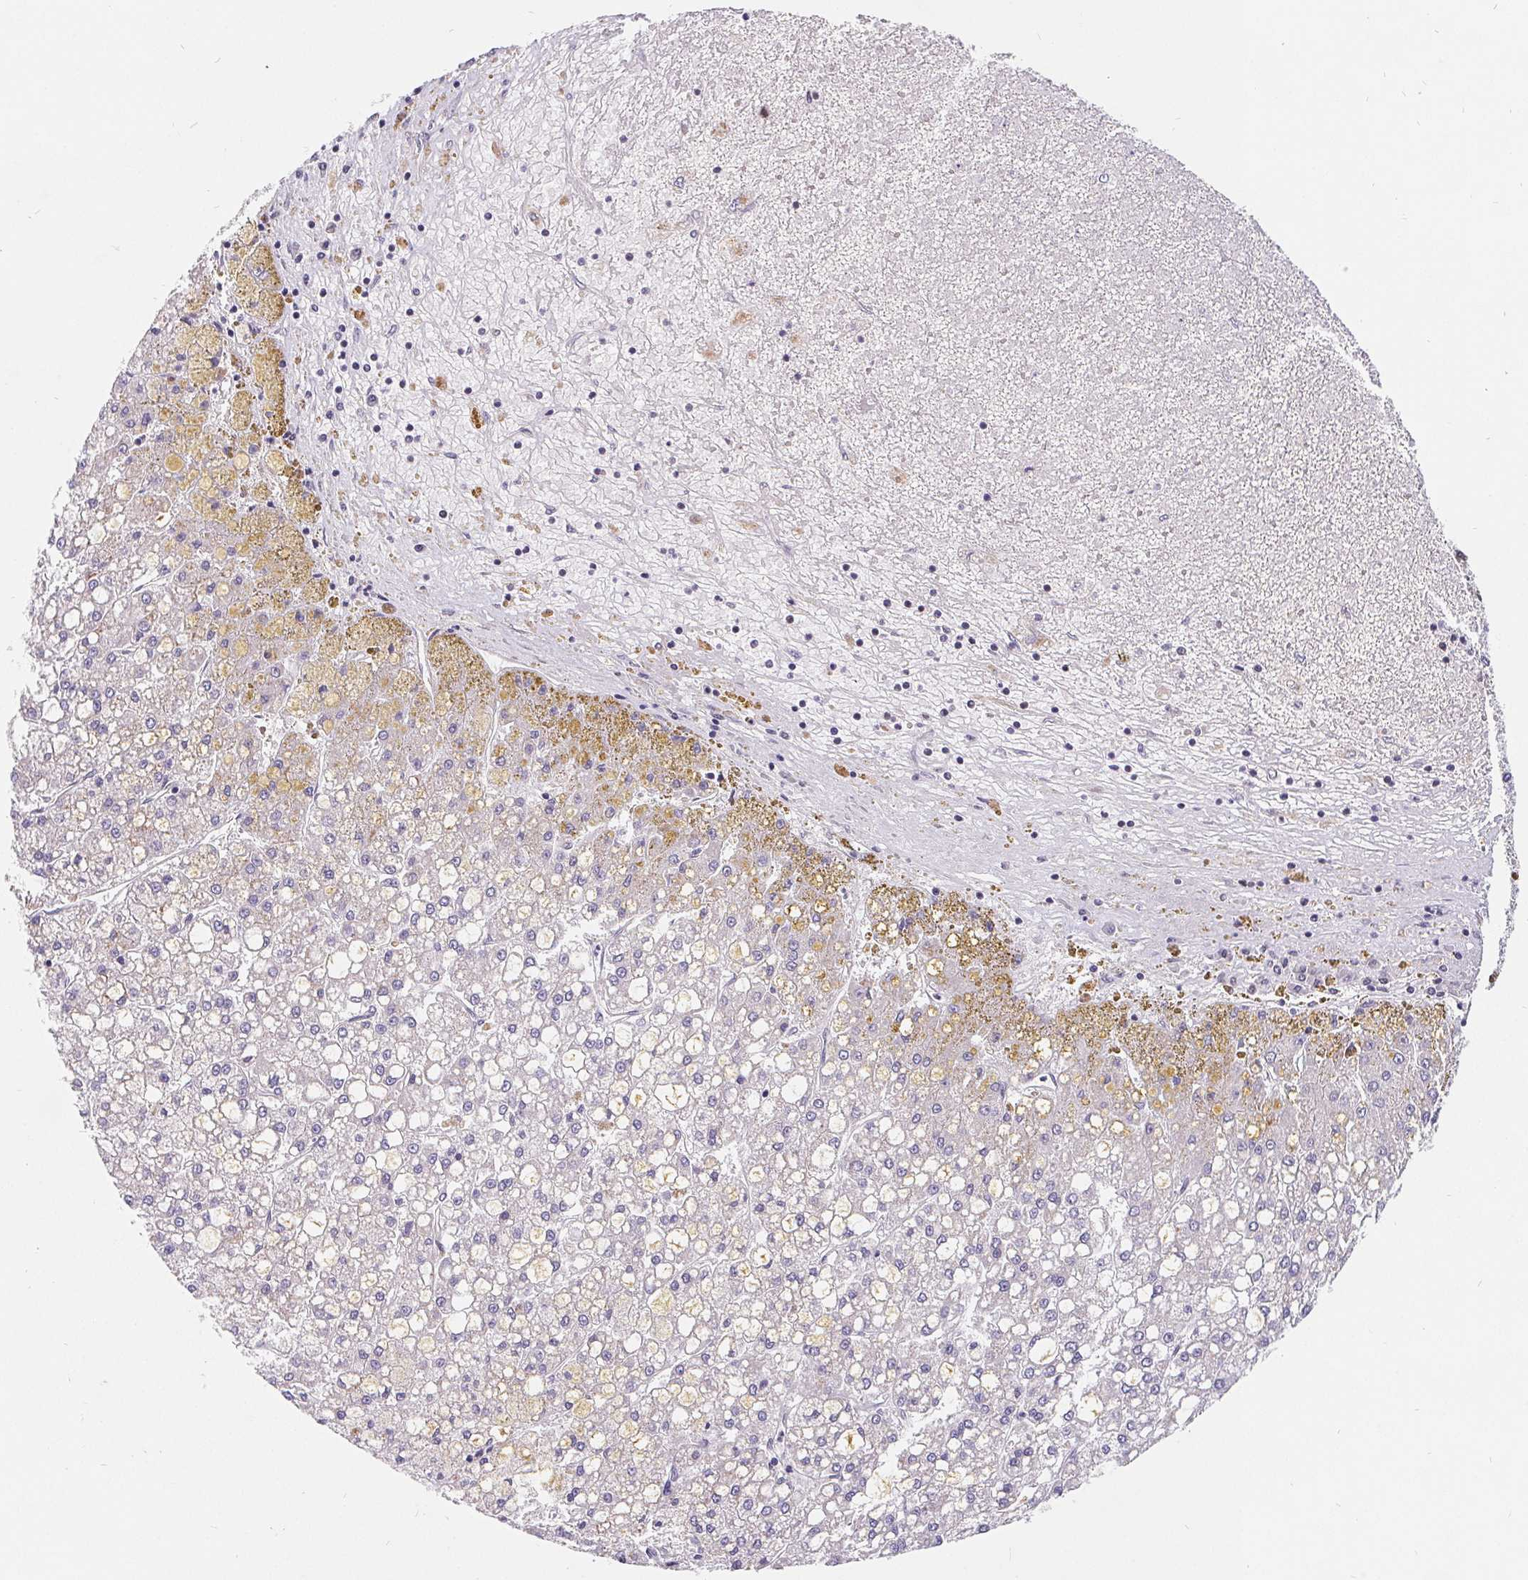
{"staining": {"intensity": "negative", "quantity": "none", "location": "none"}, "tissue": "liver cancer", "cell_type": "Tumor cells", "image_type": "cancer", "snomed": [{"axis": "morphology", "description": "Carcinoma, Hepatocellular, NOS"}, {"axis": "topography", "description": "Liver"}], "caption": "IHC micrograph of neoplastic tissue: hepatocellular carcinoma (liver) stained with DAB exhibits no significant protein staining in tumor cells. (Stains: DAB immunohistochemistry with hematoxylin counter stain, Microscopy: brightfield microscopy at high magnification).", "gene": "POU2F1", "patient": {"sex": "male", "age": 67}}